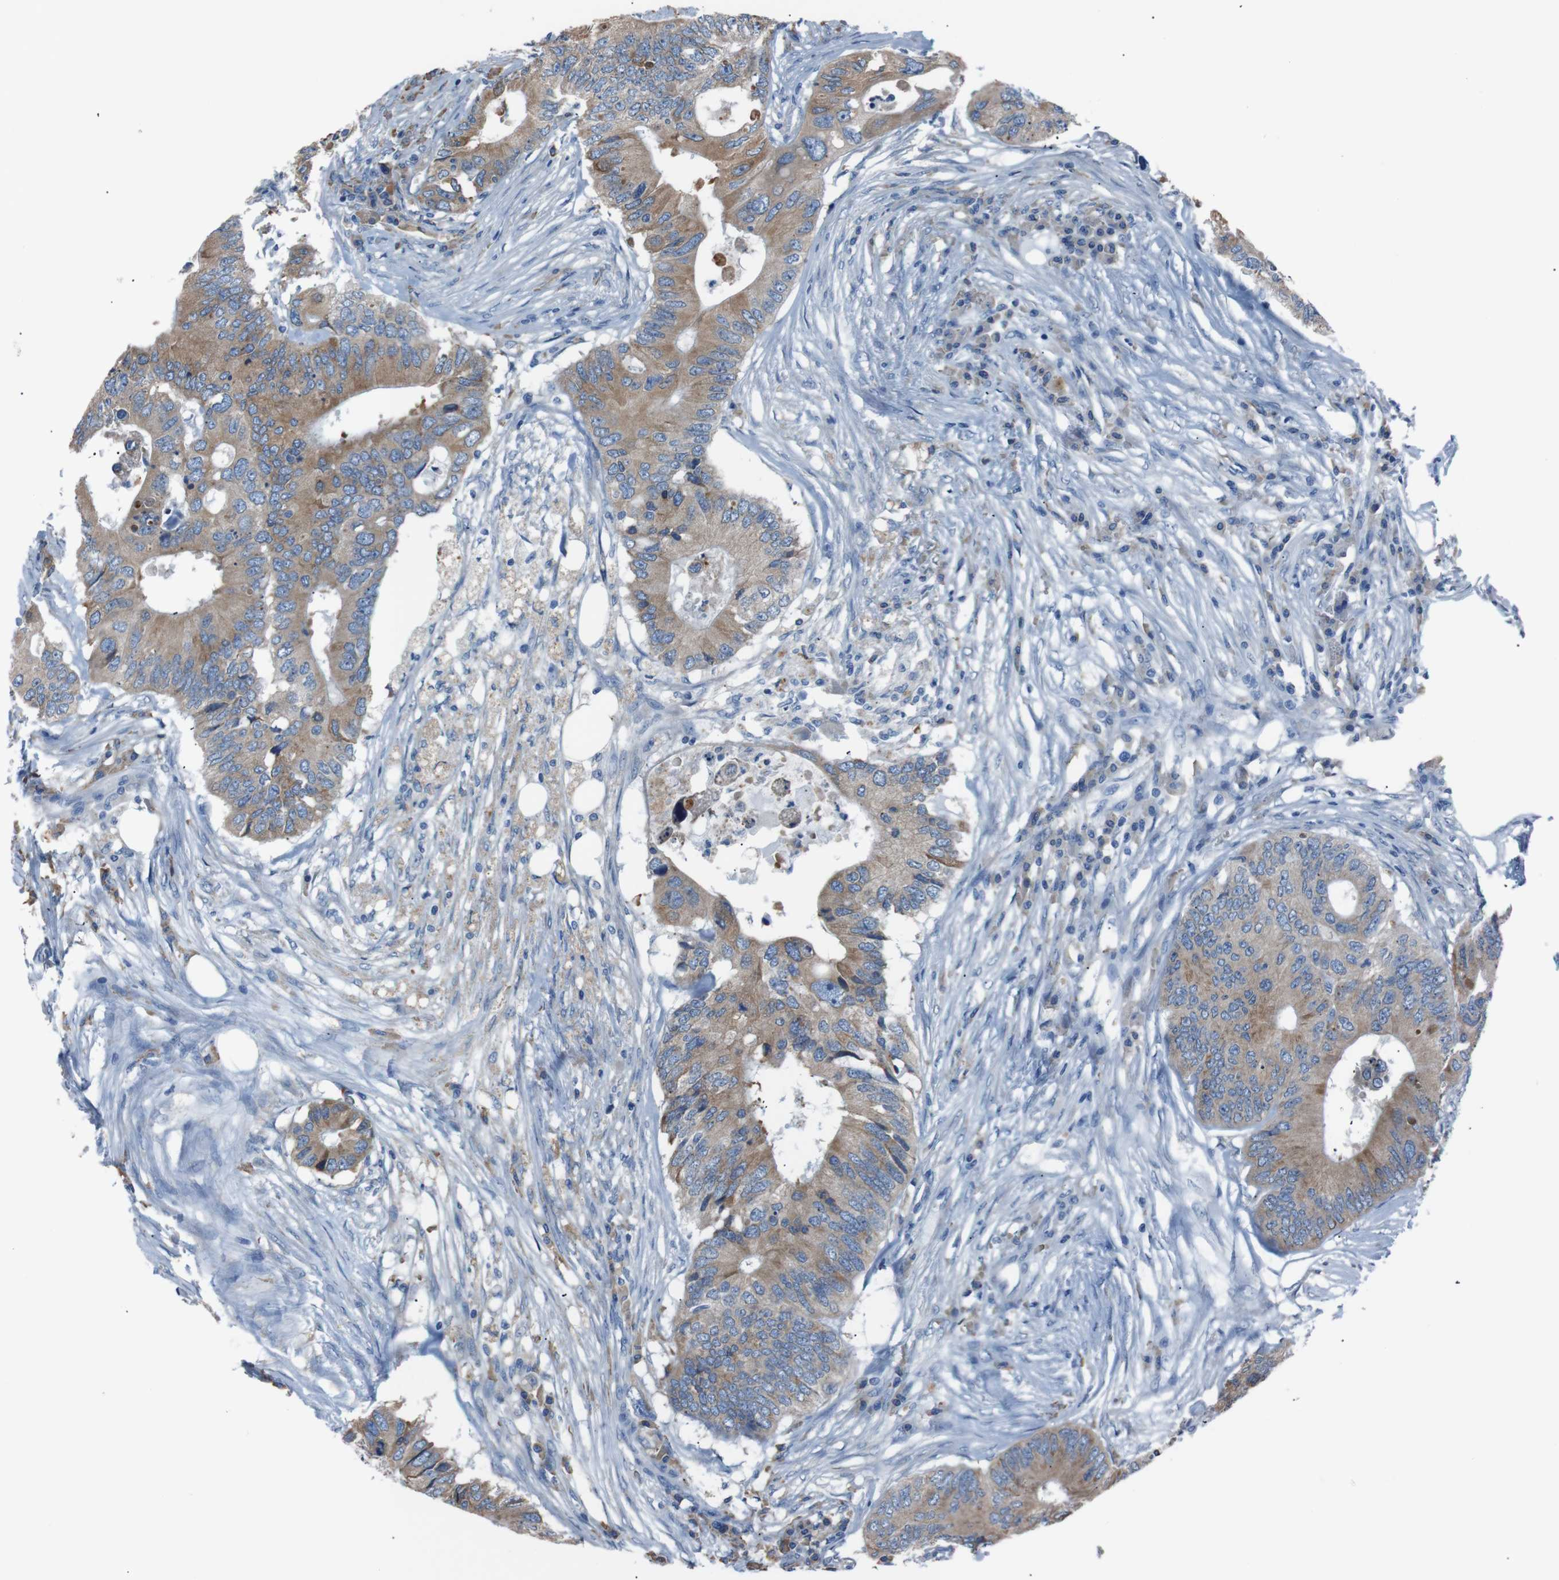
{"staining": {"intensity": "moderate", "quantity": ">75%", "location": "cytoplasmic/membranous"}, "tissue": "colorectal cancer", "cell_type": "Tumor cells", "image_type": "cancer", "snomed": [{"axis": "morphology", "description": "Adenocarcinoma, NOS"}, {"axis": "topography", "description": "Colon"}], "caption": "Adenocarcinoma (colorectal) stained for a protein shows moderate cytoplasmic/membranous positivity in tumor cells. (Stains: DAB in brown, nuclei in blue, Microscopy: brightfield microscopy at high magnification).", "gene": "SIGMAR1", "patient": {"sex": "male", "age": 71}}